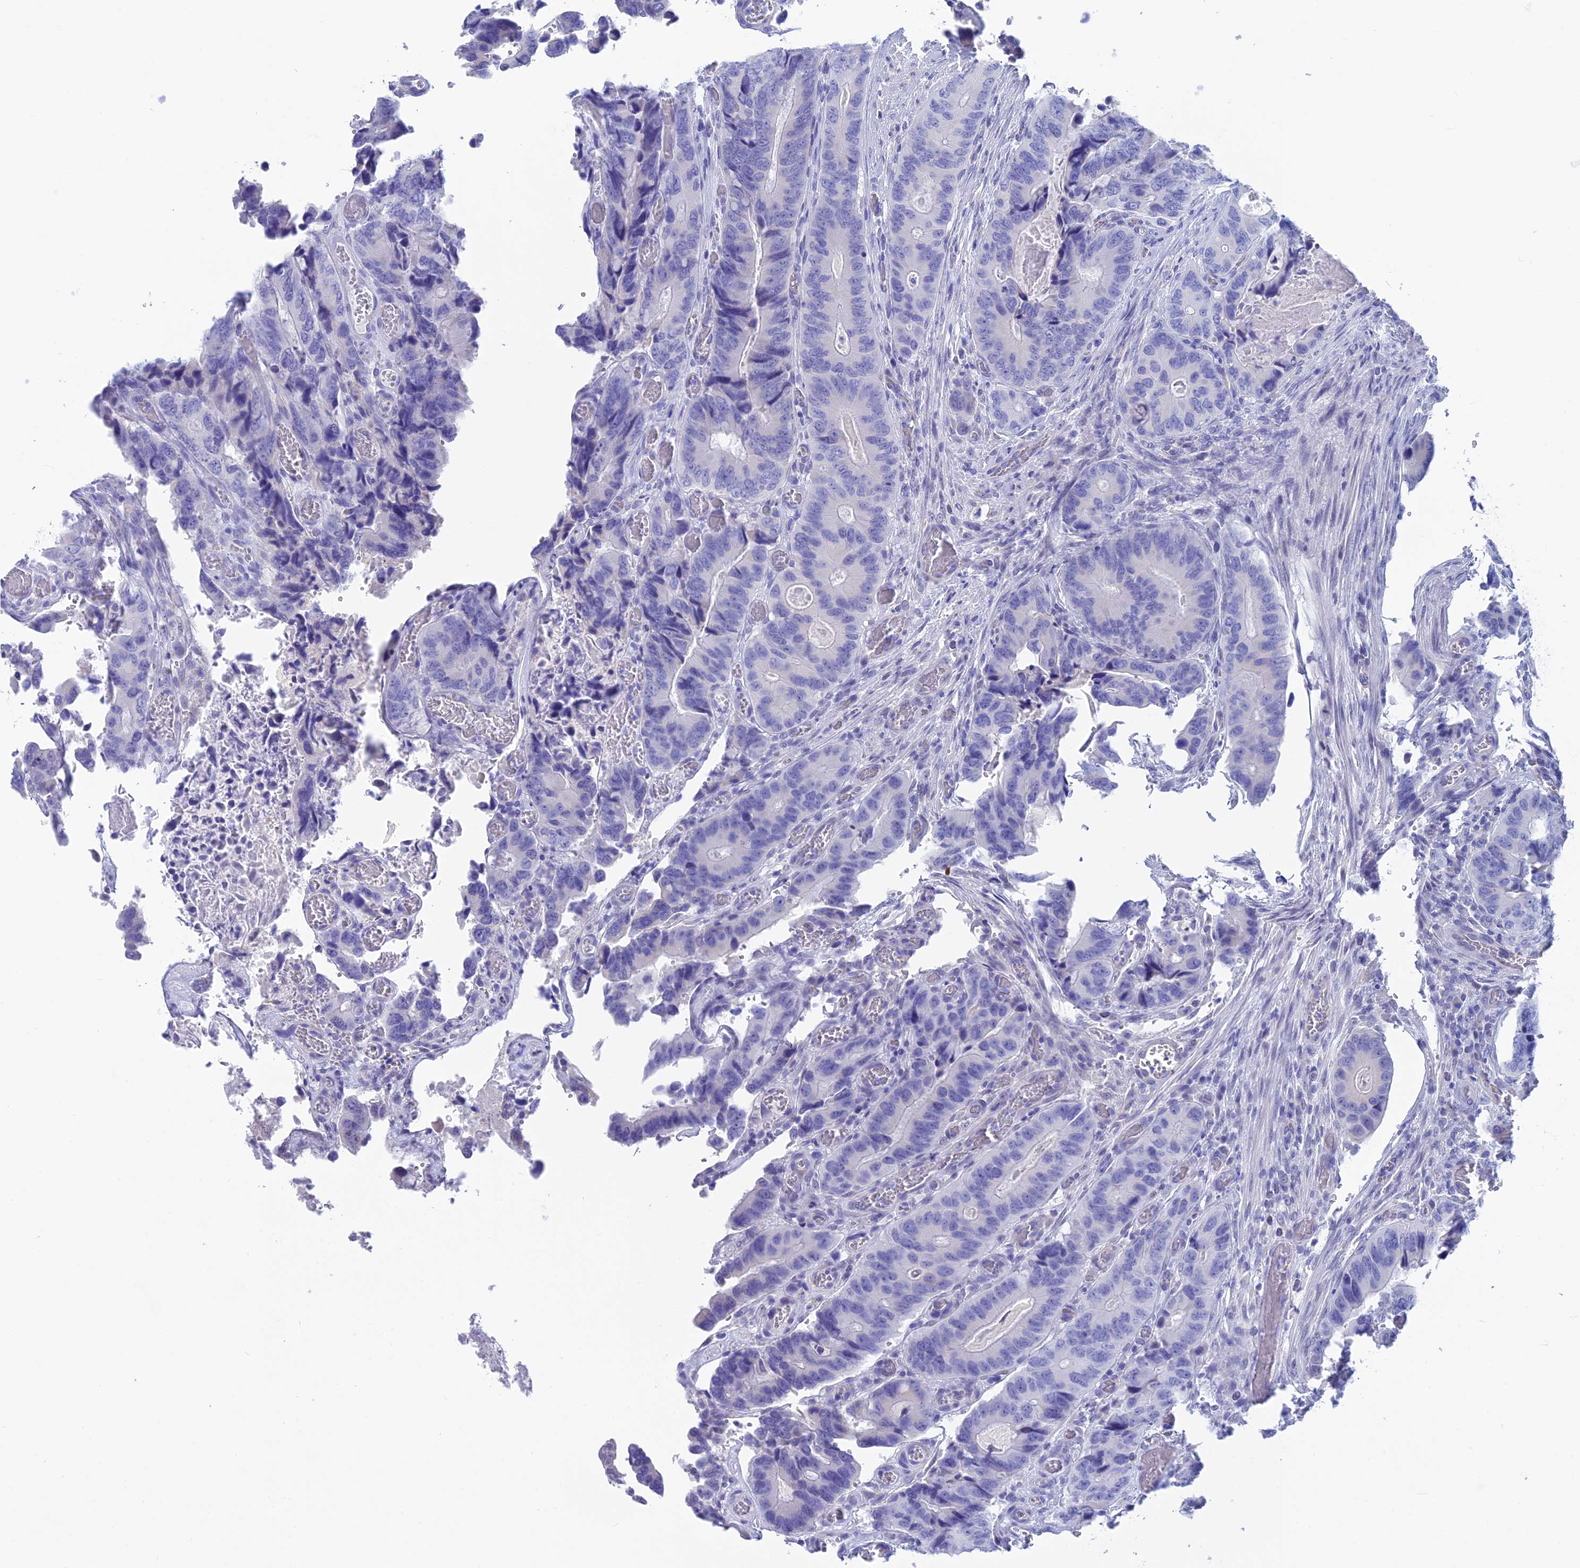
{"staining": {"intensity": "negative", "quantity": "none", "location": "none"}, "tissue": "colorectal cancer", "cell_type": "Tumor cells", "image_type": "cancer", "snomed": [{"axis": "morphology", "description": "Adenocarcinoma, NOS"}, {"axis": "topography", "description": "Colon"}], "caption": "A high-resolution photomicrograph shows immunohistochemistry (IHC) staining of colorectal adenocarcinoma, which displays no significant expression in tumor cells. The staining is performed using DAB brown chromogen with nuclei counter-stained in using hematoxylin.", "gene": "GNGT2", "patient": {"sex": "male", "age": 84}}